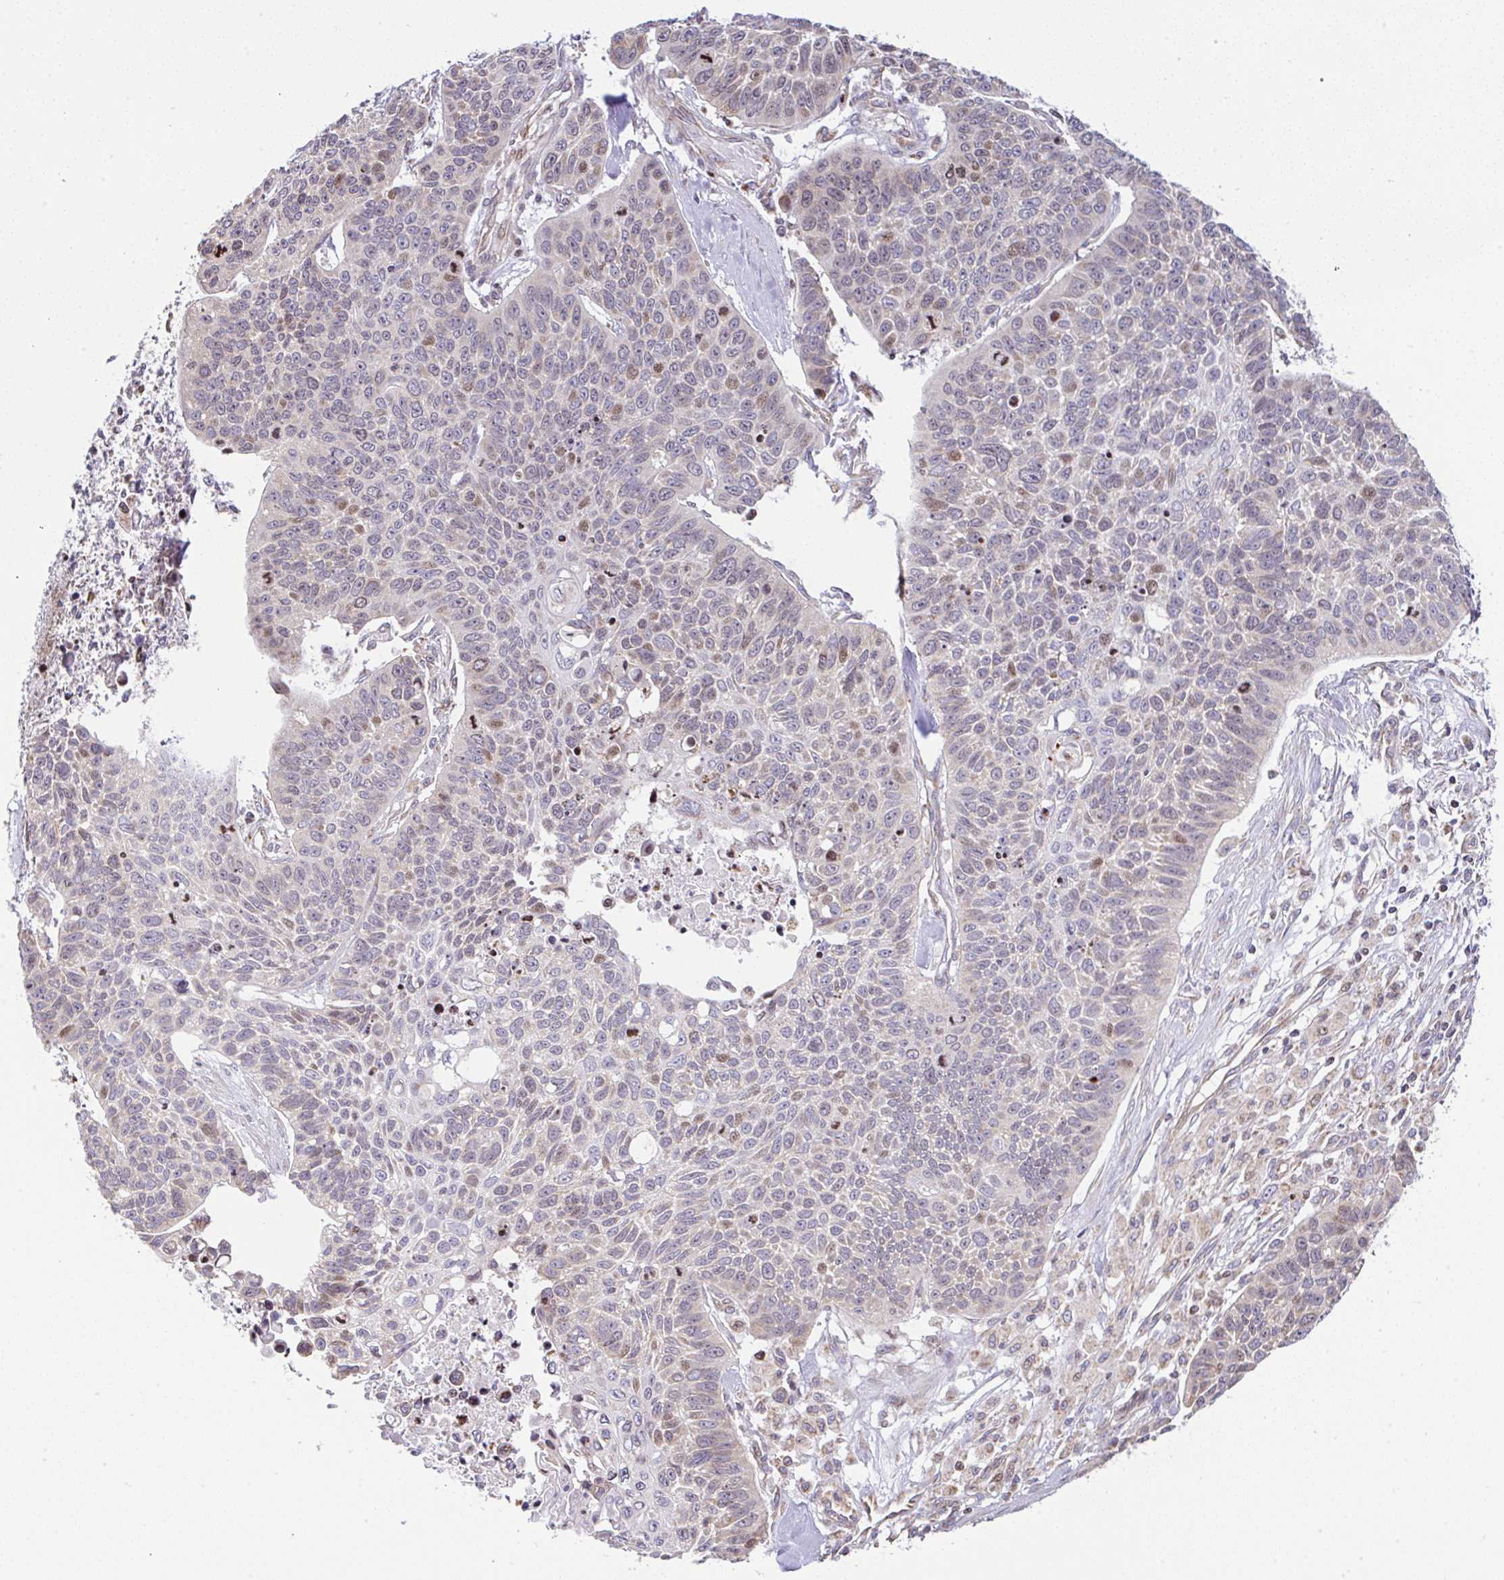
{"staining": {"intensity": "weak", "quantity": "<25%", "location": "cytoplasmic/membranous,nuclear"}, "tissue": "lung cancer", "cell_type": "Tumor cells", "image_type": "cancer", "snomed": [{"axis": "morphology", "description": "Squamous cell carcinoma, NOS"}, {"axis": "topography", "description": "Lung"}], "caption": "IHC of lung cancer shows no positivity in tumor cells. (Stains: DAB (3,3'-diaminobenzidine) IHC with hematoxylin counter stain, Microscopy: brightfield microscopy at high magnification).", "gene": "FIGNL1", "patient": {"sex": "male", "age": 62}}